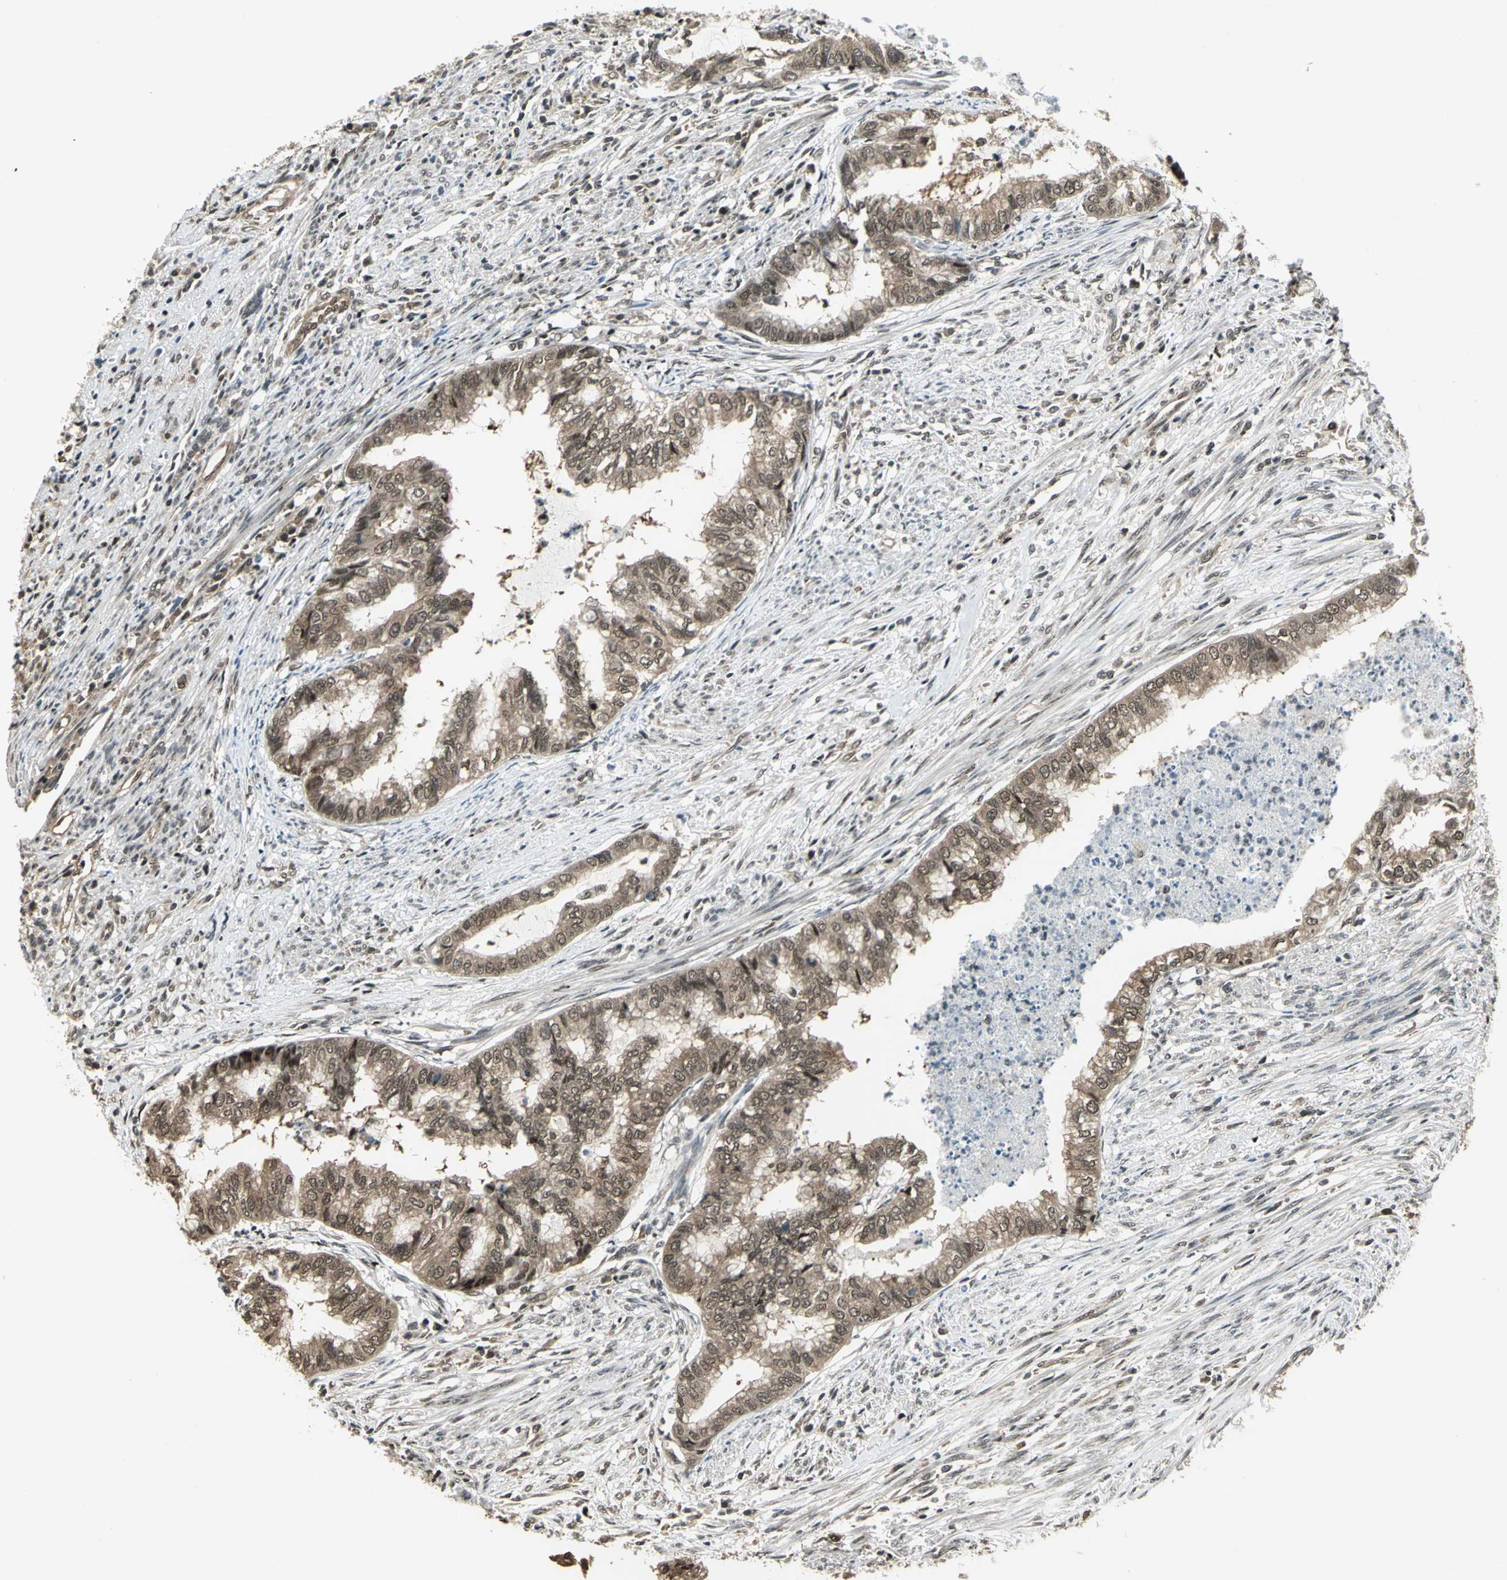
{"staining": {"intensity": "weak", "quantity": ">75%", "location": "cytoplasmic/membranous,nuclear"}, "tissue": "endometrial cancer", "cell_type": "Tumor cells", "image_type": "cancer", "snomed": [{"axis": "morphology", "description": "Adenocarcinoma, NOS"}, {"axis": "topography", "description": "Endometrium"}], "caption": "Endometrial cancer was stained to show a protein in brown. There is low levels of weak cytoplasmic/membranous and nuclear staining in approximately >75% of tumor cells.", "gene": "PSMC3", "patient": {"sex": "female", "age": 79}}